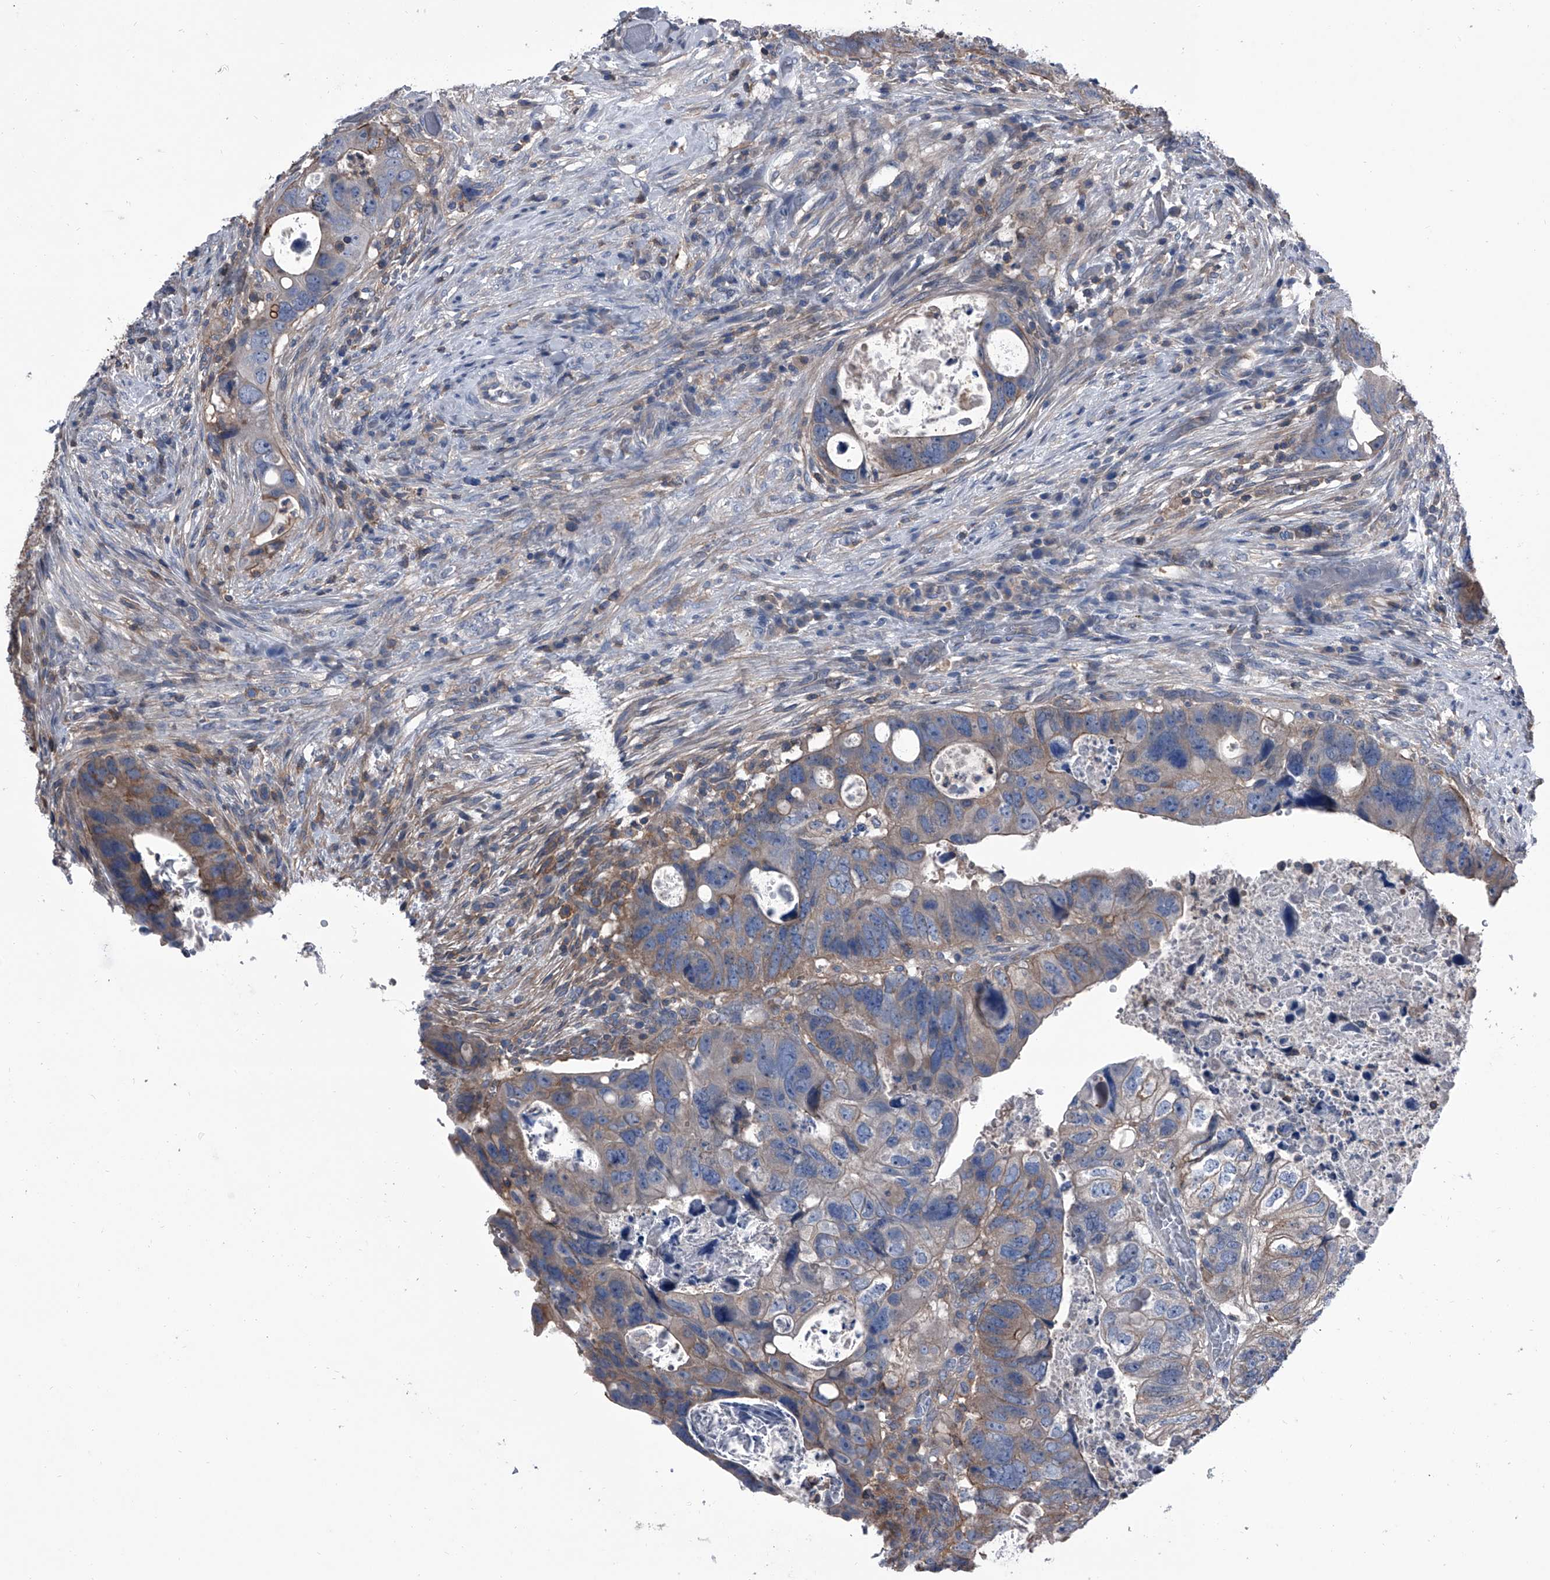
{"staining": {"intensity": "weak", "quantity": "25%-75%", "location": "cytoplasmic/membranous"}, "tissue": "colorectal cancer", "cell_type": "Tumor cells", "image_type": "cancer", "snomed": [{"axis": "morphology", "description": "Adenocarcinoma, NOS"}, {"axis": "topography", "description": "Rectum"}], "caption": "A brown stain labels weak cytoplasmic/membranous expression of a protein in human colorectal cancer (adenocarcinoma) tumor cells.", "gene": "PIP5K1A", "patient": {"sex": "male", "age": 59}}